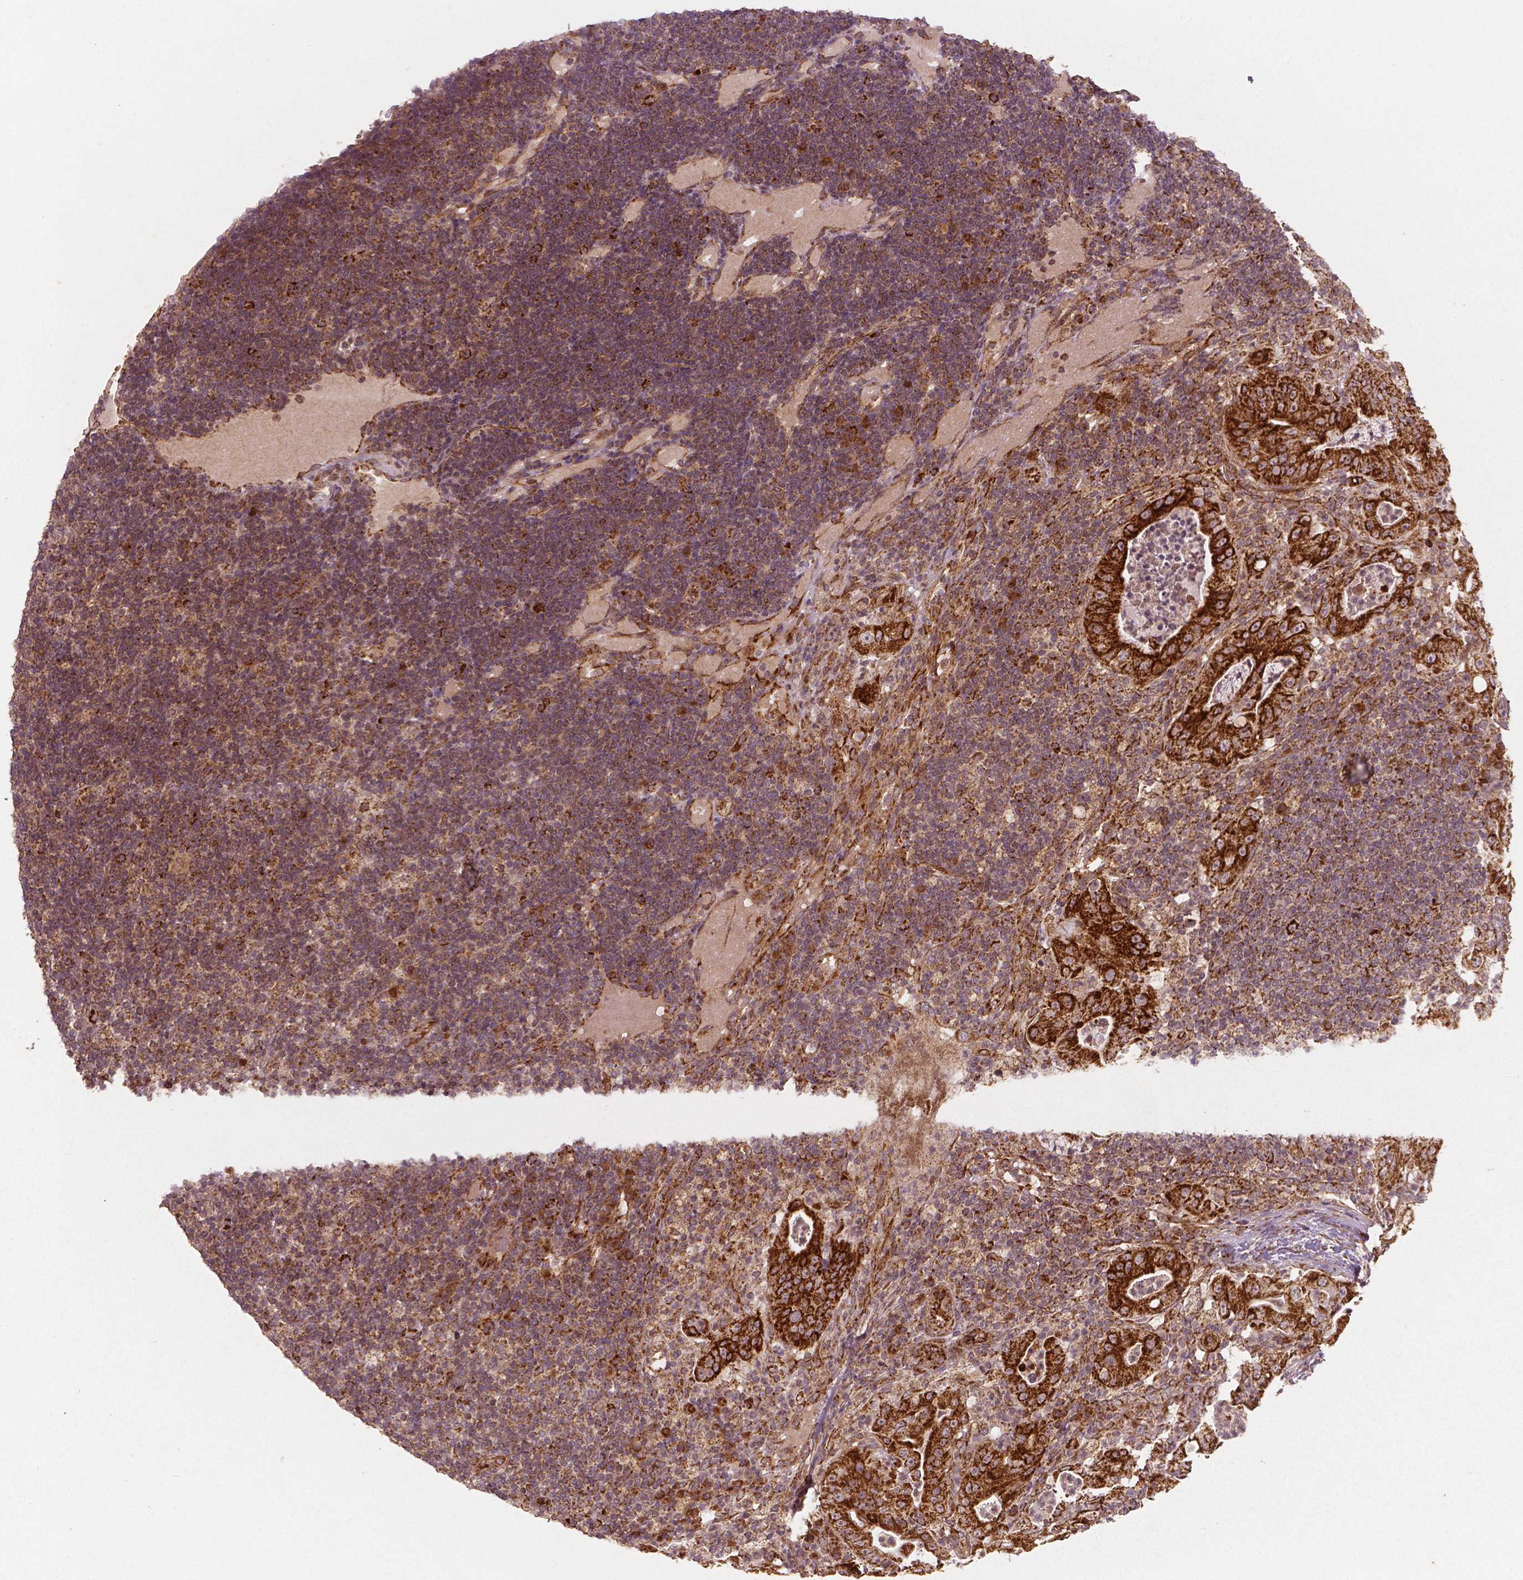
{"staining": {"intensity": "strong", "quantity": ">75%", "location": "cytoplasmic/membranous"}, "tissue": "pancreatic cancer", "cell_type": "Tumor cells", "image_type": "cancer", "snomed": [{"axis": "morphology", "description": "Adenocarcinoma, NOS"}, {"axis": "topography", "description": "Pancreas"}], "caption": "Immunohistochemical staining of human pancreatic adenocarcinoma demonstrates high levels of strong cytoplasmic/membranous protein expression in about >75% of tumor cells.", "gene": "PGAM5", "patient": {"sex": "male", "age": 71}}